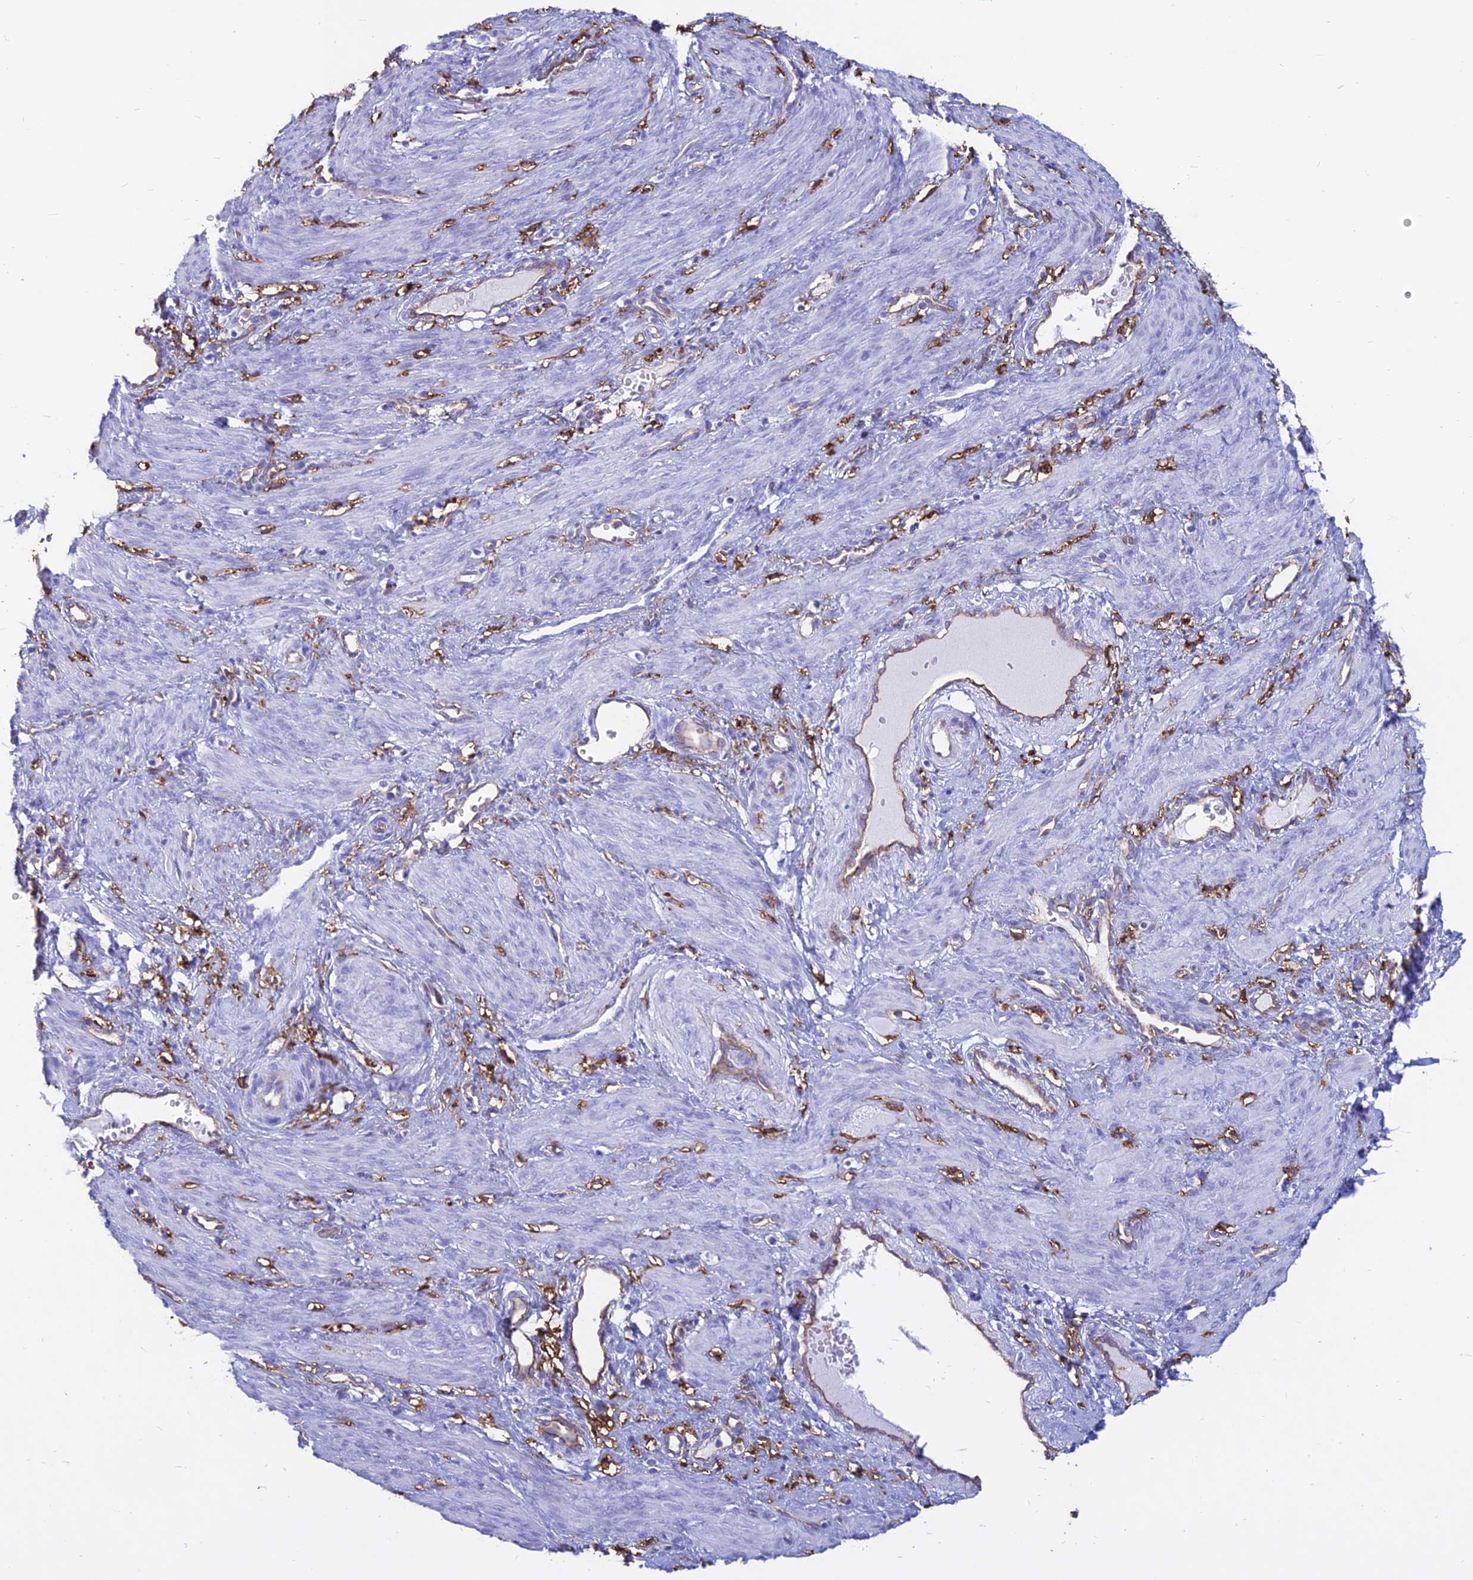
{"staining": {"intensity": "negative", "quantity": "none", "location": "none"}, "tissue": "smooth muscle", "cell_type": "Smooth muscle cells", "image_type": "normal", "snomed": [{"axis": "morphology", "description": "Normal tissue, NOS"}, {"axis": "topography", "description": "Endometrium"}], "caption": "This is an immunohistochemistry (IHC) histopathology image of benign smooth muscle. There is no expression in smooth muscle cells.", "gene": "HLA", "patient": {"sex": "female", "age": 33}}